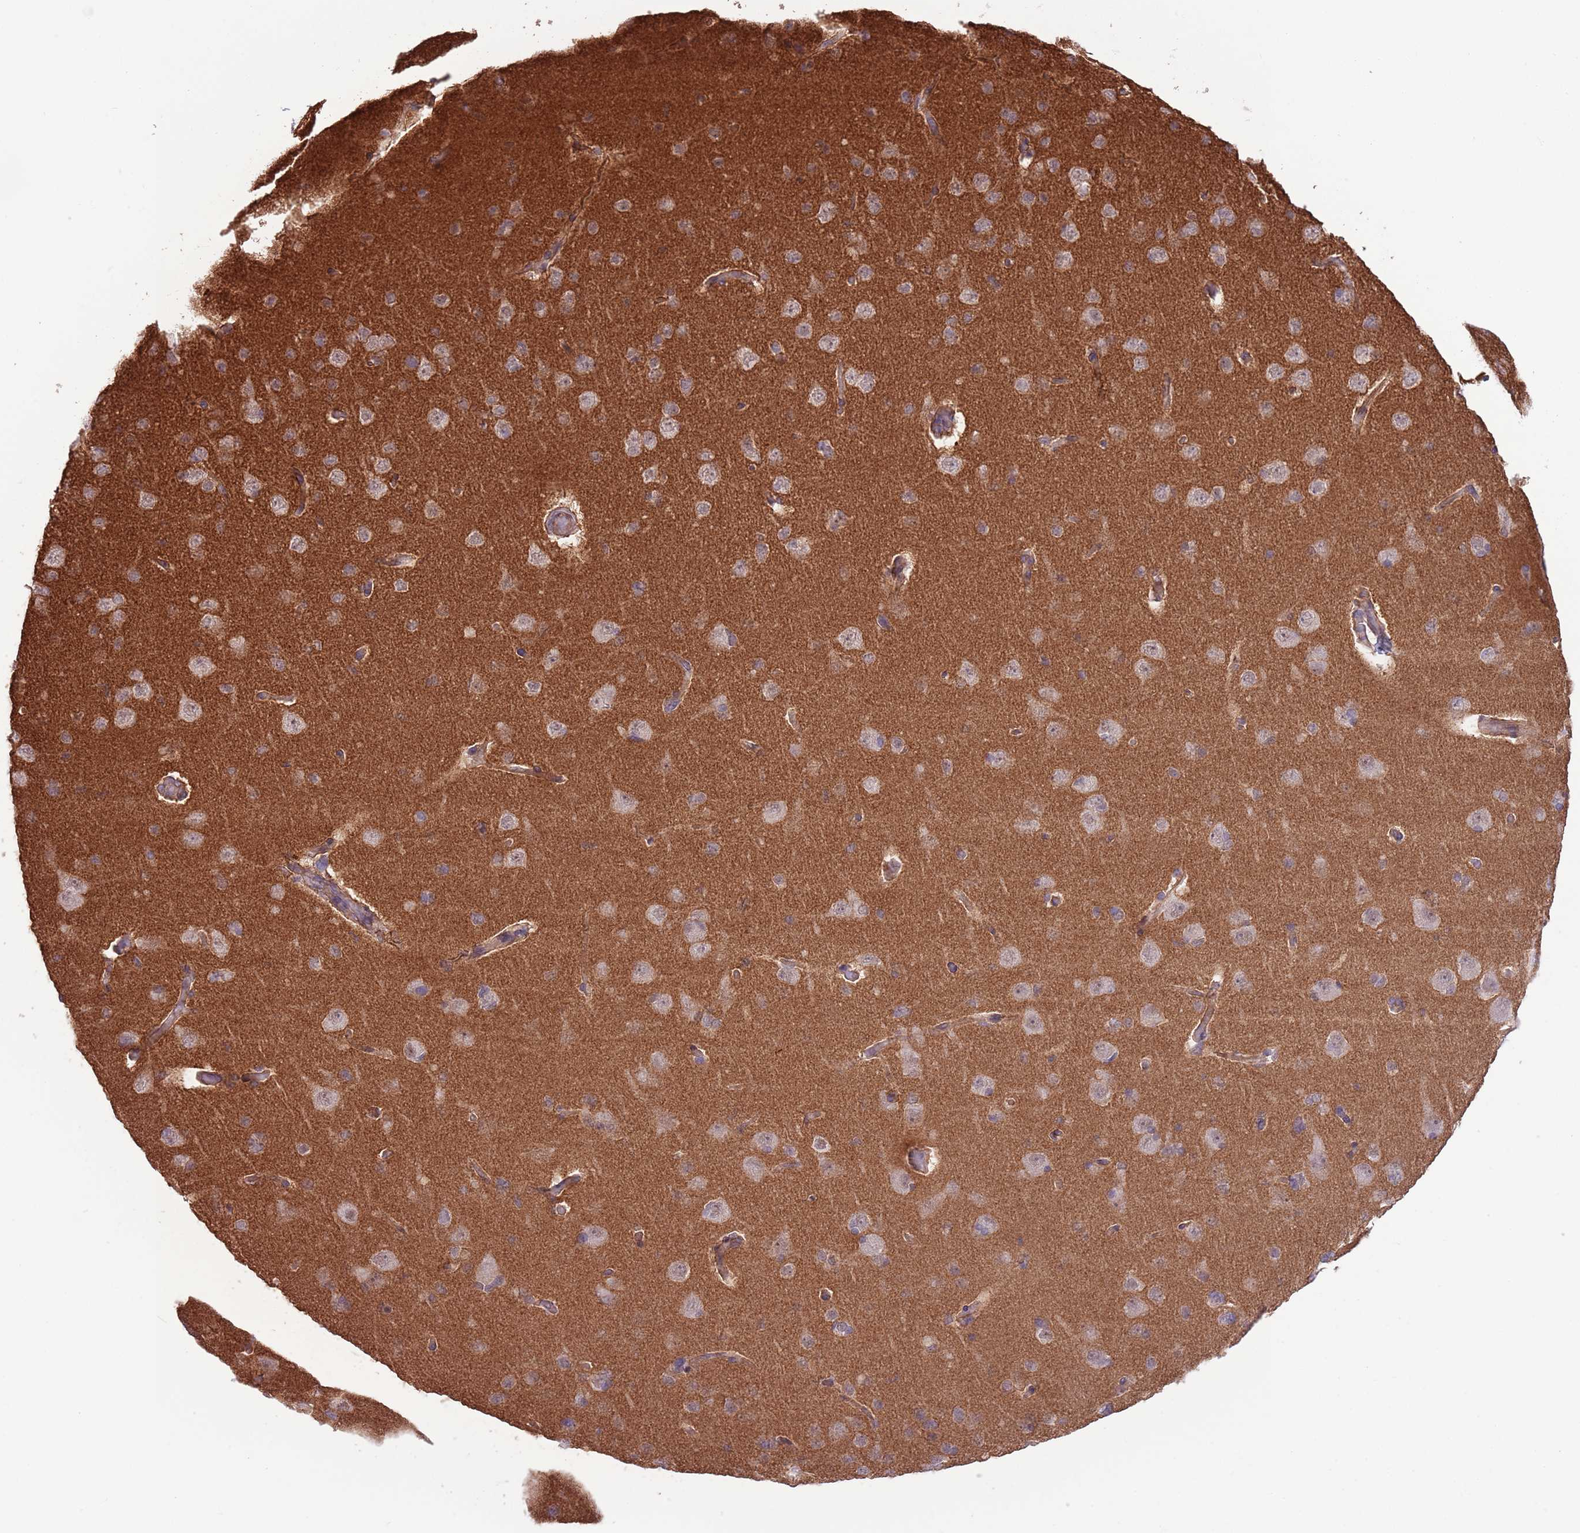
{"staining": {"intensity": "weak", "quantity": ">75%", "location": "cytoplasmic/membranous"}, "tissue": "cerebral cortex", "cell_type": "Endothelial cells", "image_type": "normal", "snomed": [{"axis": "morphology", "description": "Normal tissue, NOS"}, {"axis": "topography", "description": "Cerebral cortex"}], "caption": "Normal cerebral cortex displays weak cytoplasmic/membranous staining in about >75% of endothelial cells.", "gene": "CREBZF", "patient": {"sex": "male", "age": 62}}